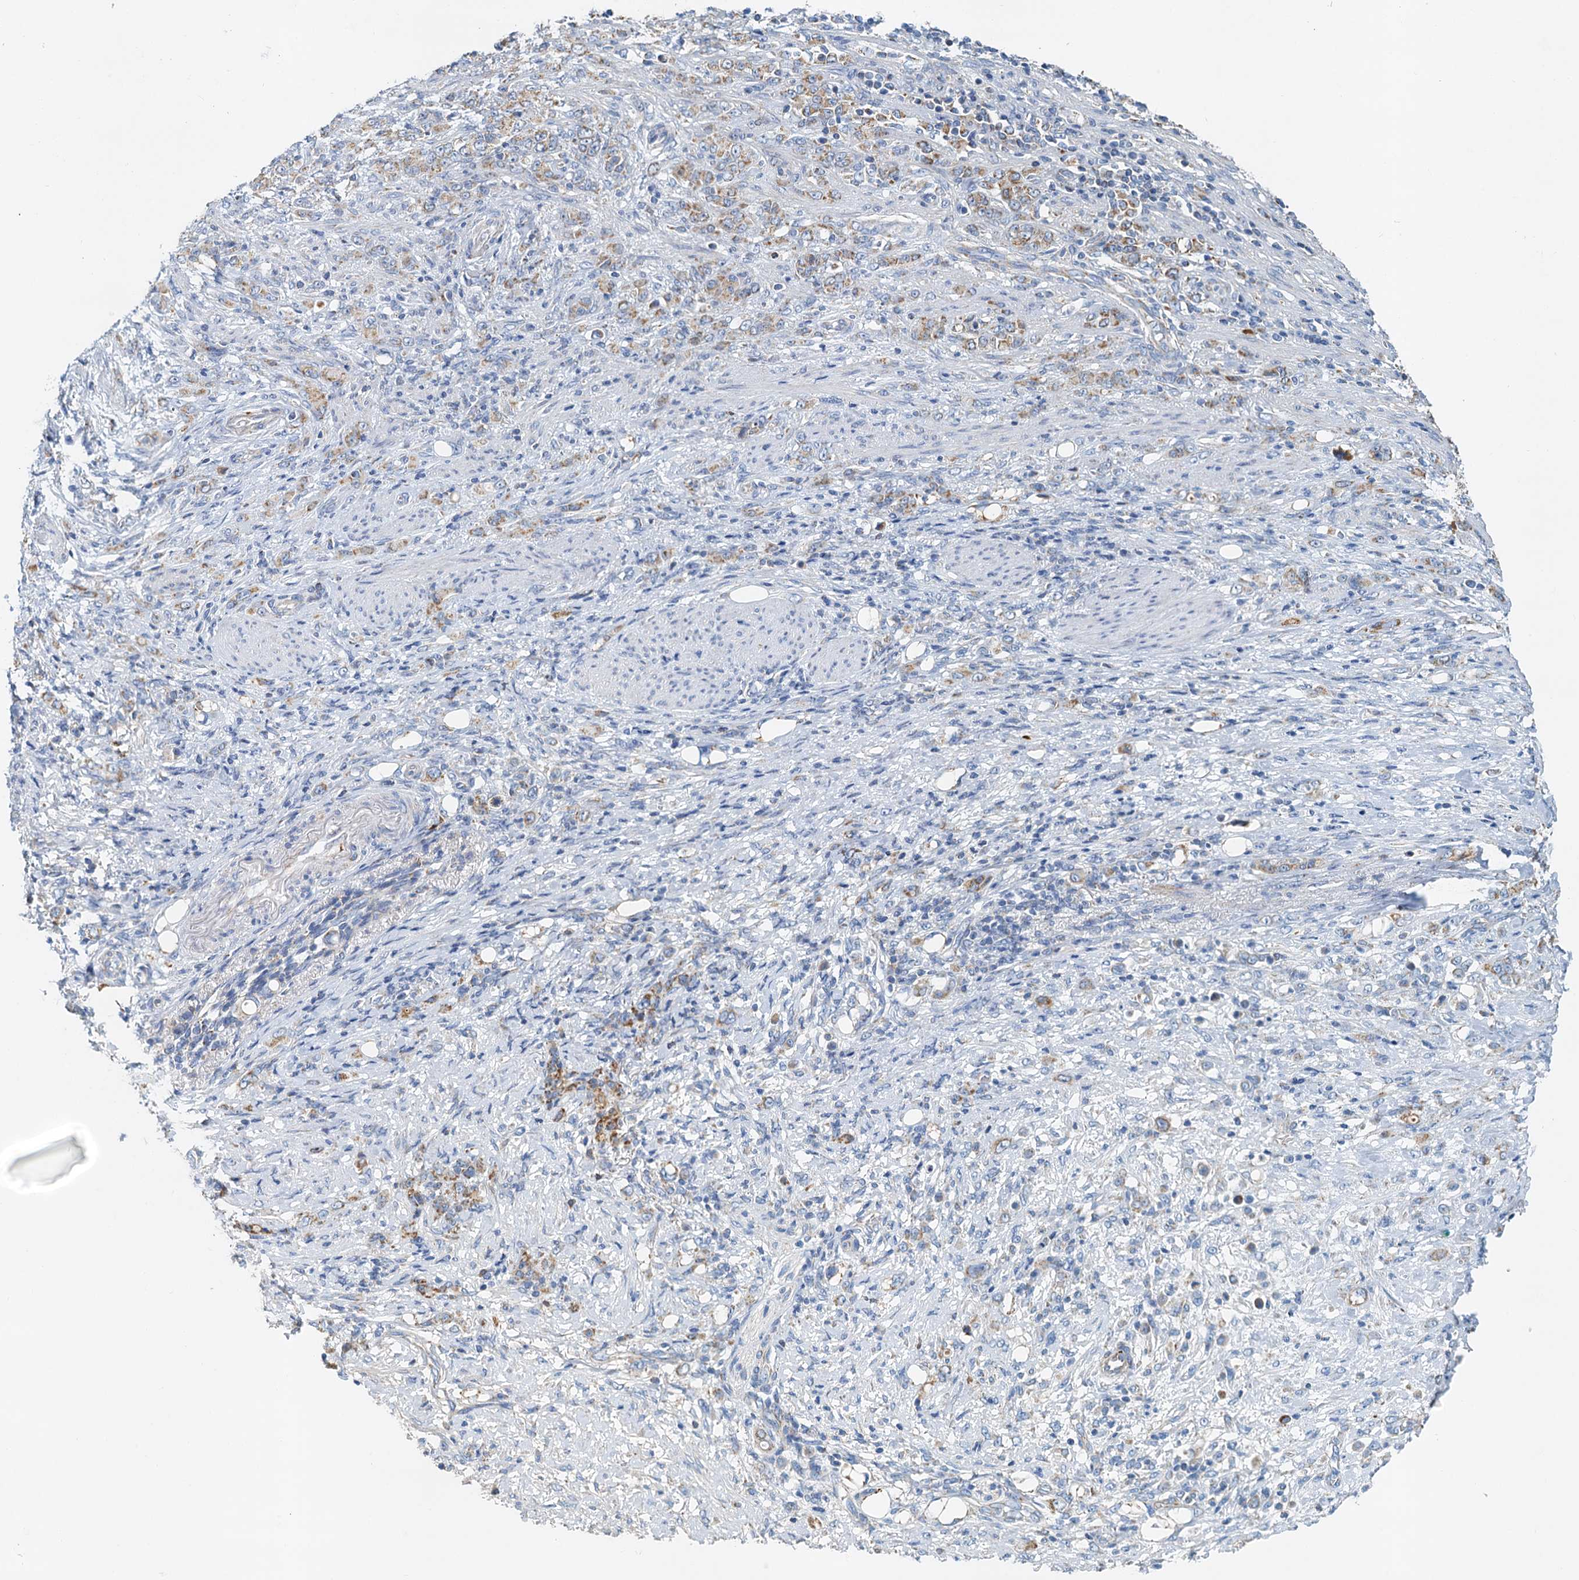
{"staining": {"intensity": "moderate", "quantity": ">75%", "location": "cytoplasmic/membranous"}, "tissue": "stomach cancer", "cell_type": "Tumor cells", "image_type": "cancer", "snomed": [{"axis": "morphology", "description": "Adenocarcinoma, NOS"}, {"axis": "topography", "description": "Stomach"}], "caption": "Adenocarcinoma (stomach) was stained to show a protein in brown. There is medium levels of moderate cytoplasmic/membranous expression in approximately >75% of tumor cells. (Stains: DAB (3,3'-diaminobenzidine) in brown, nuclei in blue, Microscopy: brightfield microscopy at high magnification).", "gene": "POC1A", "patient": {"sex": "female", "age": 79}}